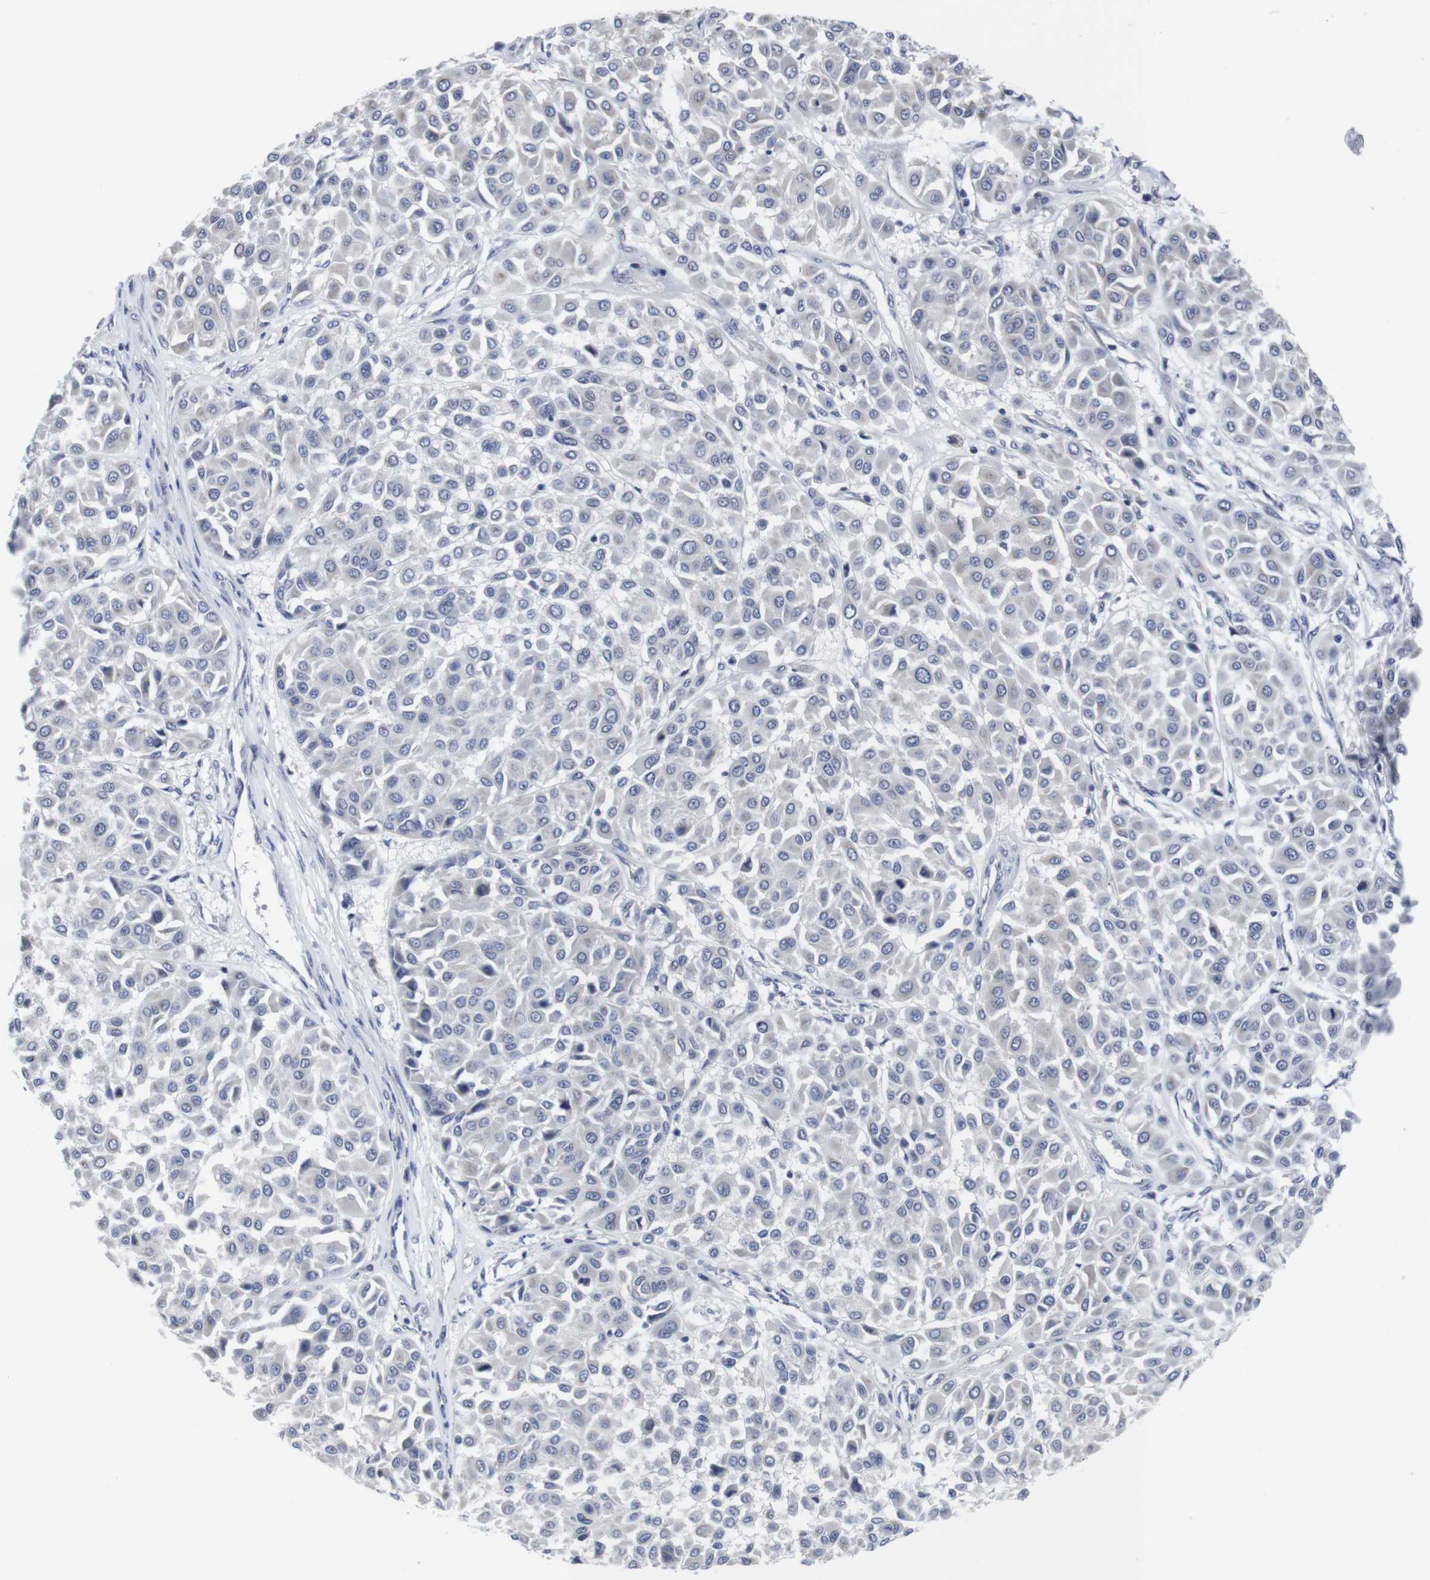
{"staining": {"intensity": "negative", "quantity": "none", "location": "none"}, "tissue": "melanoma", "cell_type": "Tumor cells", "image_type": "cancer", "snomed": [{"axis": "morphology", "description": "Malignant melanoma, Metastatic site"}, {"axis": "topography", "description": "Soft tissue"}], "caption": "This image is of malignant melanoma (metastatic site) stained with immunohistochemistry (IHC) to label a protein in brown with the nuclei are counter-stained blue. There is no positivity in tumor cells.", "gene": "SNCG", "patient": {"sex": "male", "age": 41}}